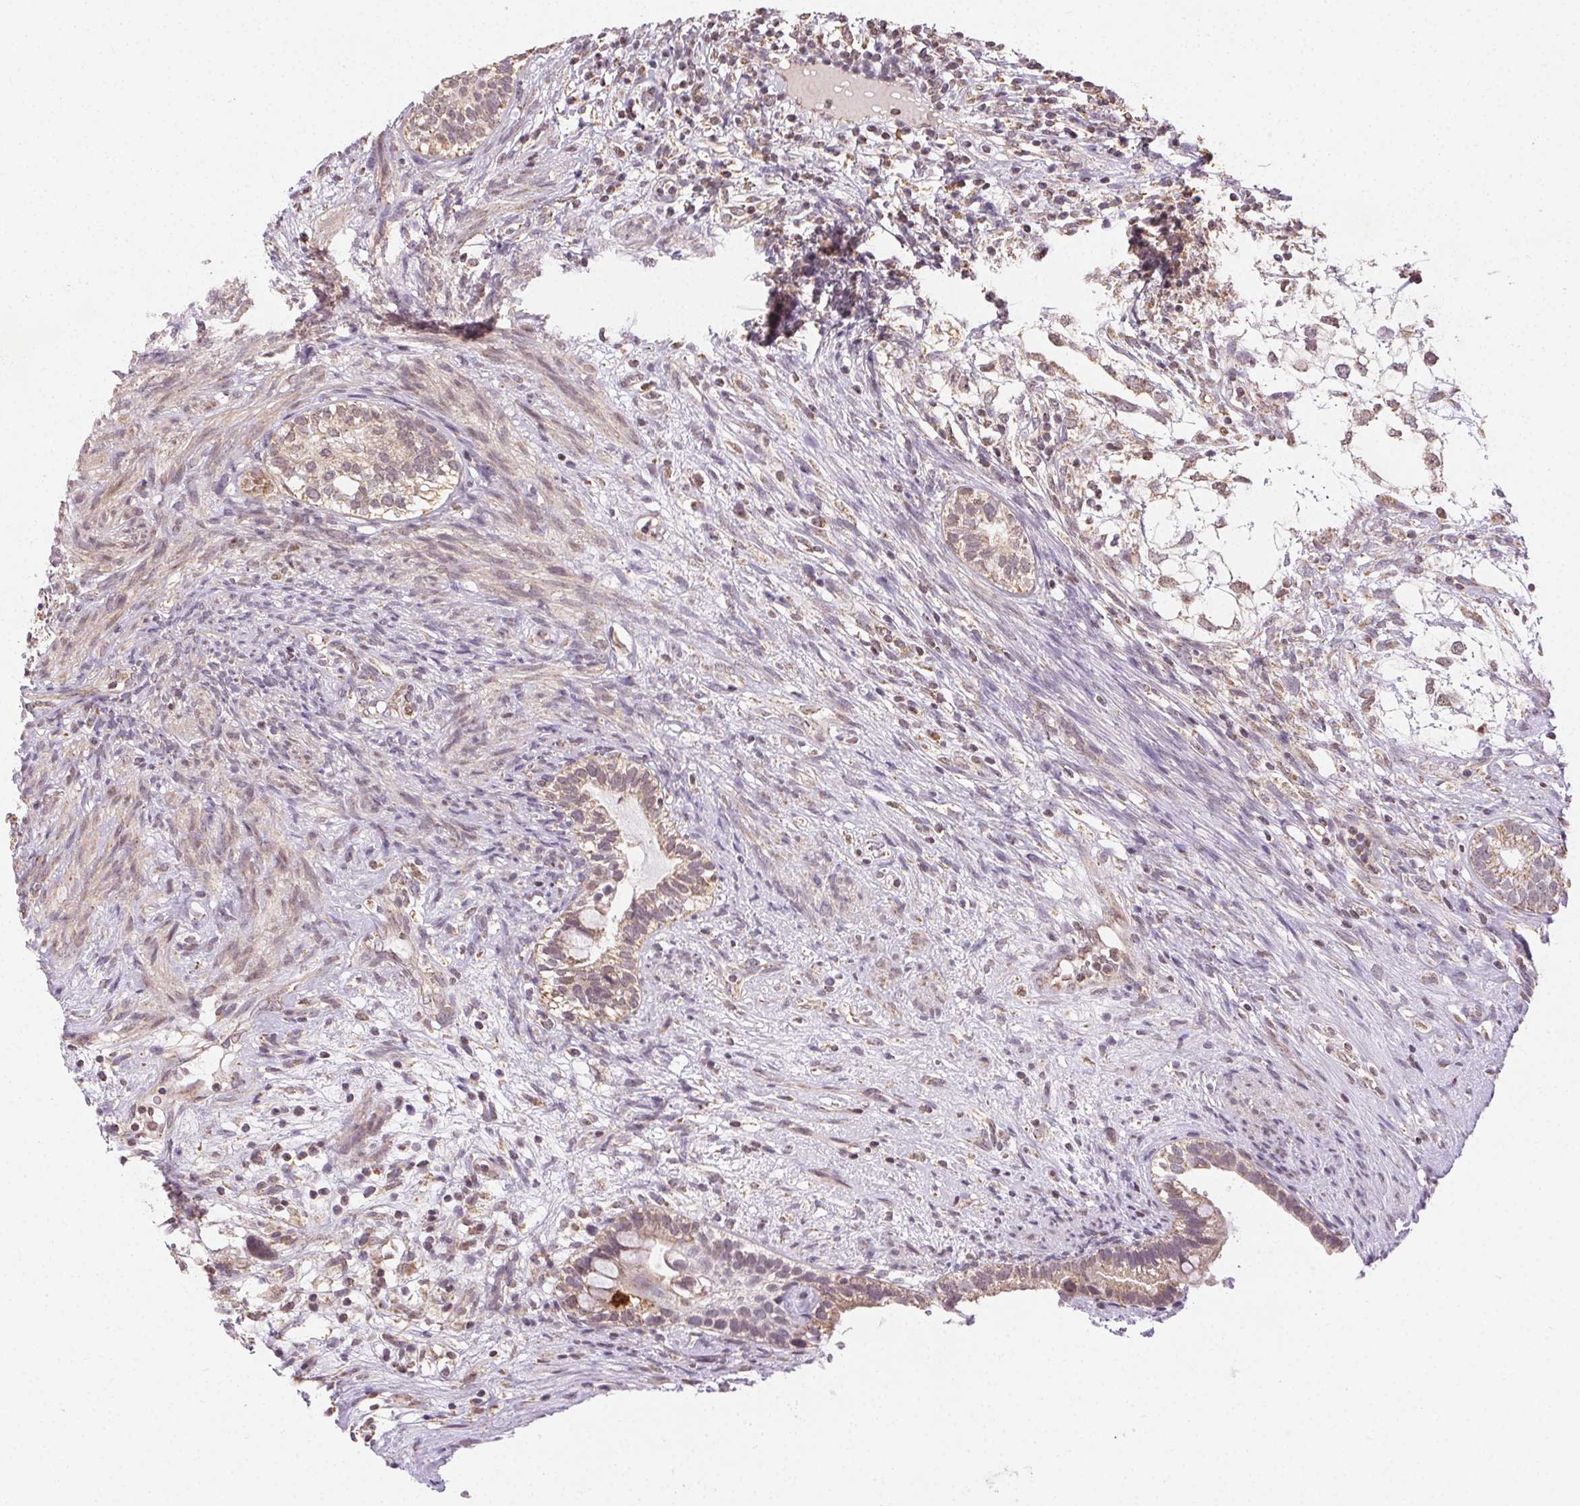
{"staining": {"intensity": "weak", "quantity": ">75%", "location": "cytoplasmic/membranous"}, "tissue": "testis cancer", "cell_type": "Tumor cells", "image_type": "cancer", "snomed": [{"axis": "morphology", "description": "Seminoma, NOS"}, {"axis": "morphology", "description": "Carcinoma, Embryonal, NOS"}, {"axis": "topography", "description": "Testis"}], "caption": "Immunohistochemistry (IHC) (DAB (3,3'-diaminobenzidine)) staining of human testis seminoma shows weak cytoplasmic/membranous protein expression in about >75% of tumor cells.", "gene": "PIWIL4", "patient": {"sex": "male", "age": 41}}